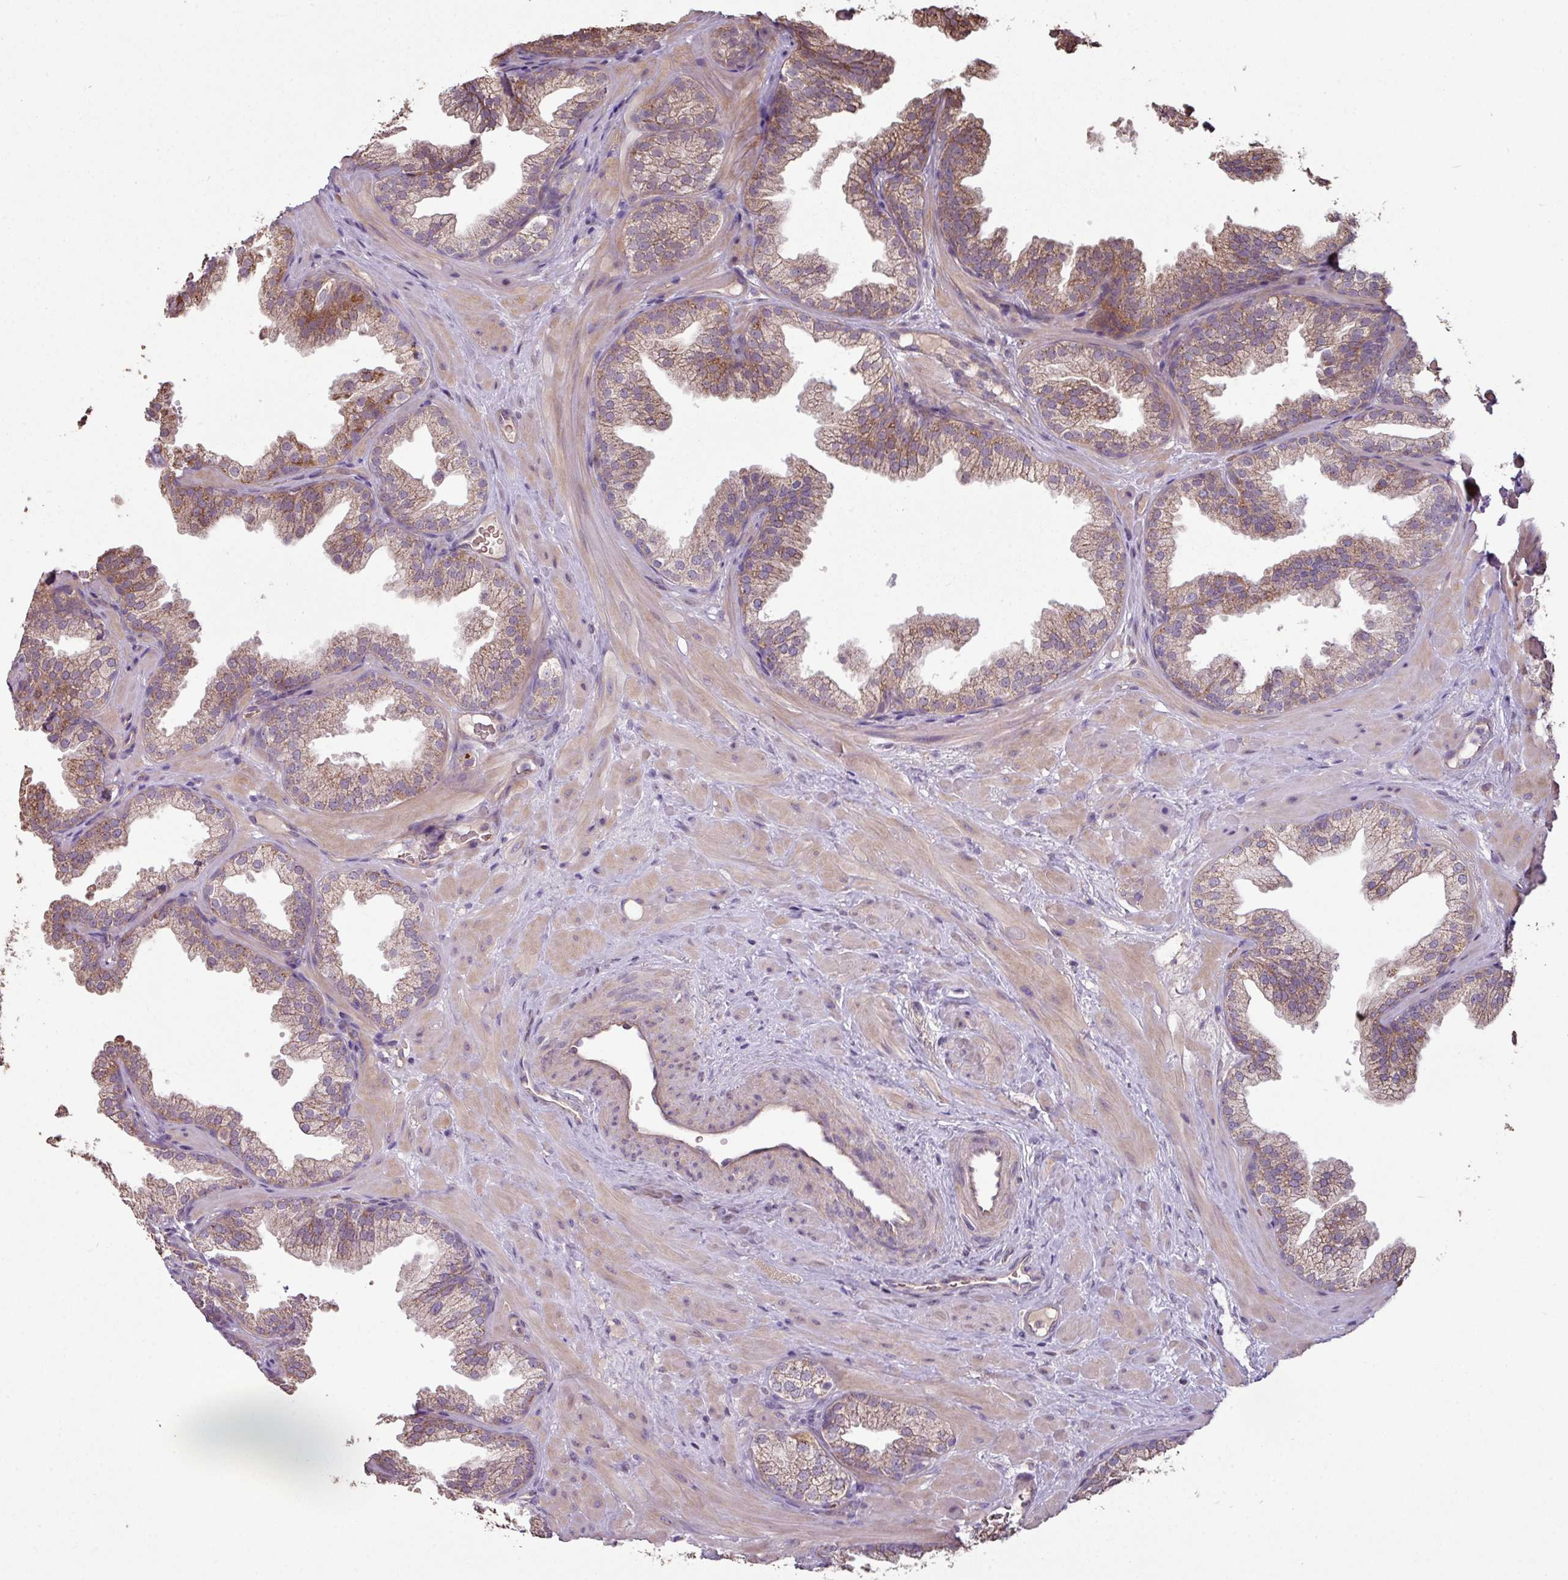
{"staining": {"intensity": "moderate", "quantity": "25%-75%", "location": "cytoplasmic/membranous"}, "tissue": "prostate", "cell_type": "Glandular cells", "image_type": "normal", "snomed": [{"axis": "morphology", "description": "Normal tissue, NOS"}, {"axis": "topography", "description": "Prostate"}], "caption": "This photomicrograph displays immunohistochemistry (IHC) staining of normal prostate, with medium moderate cytoplasmic/membranous expression in approximately 25%-75% of glandular cells.", "gene": "NHSL2", "patient": {"sex": "male", "age": 37}}